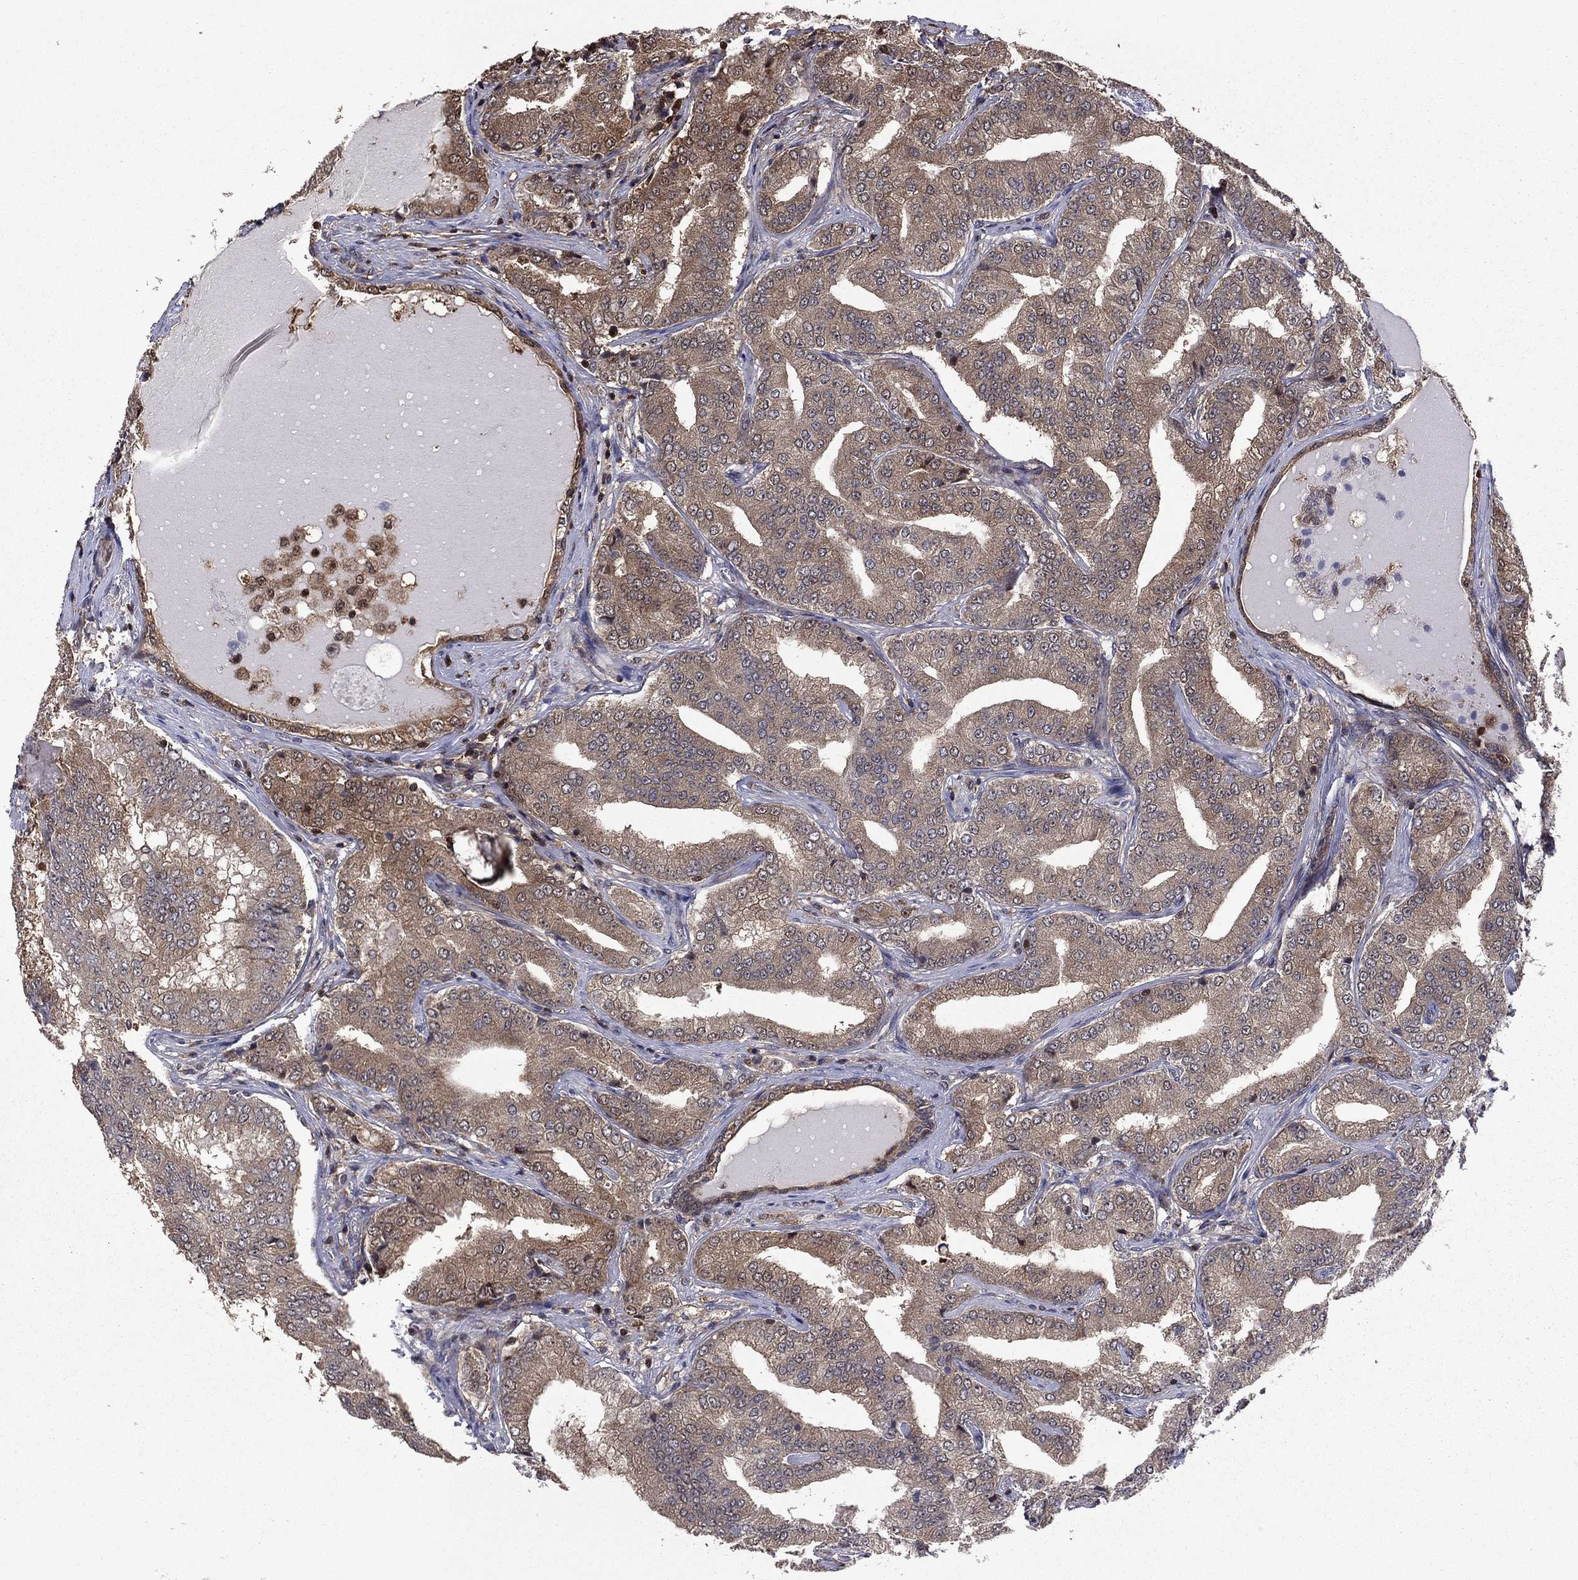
{"staining": {"intensity": "weak", "quantity": ">75%", "location": "cytoplasmic/membranous"}, "tissue": "prostate cancer", "cell_type": "Tumor cells", "image_type": "cancer", "snomed": [{"axis": "morphology", "description": "Adenocarcinoma, NOS"}, {"axis": "topography", "description": "Prostate"}], "caption": "An image of prostate adenocarcinoma stained for a protein exhibits weak cytoplasmic/membranous brown staining in tumor cells. Immunohistochemistry stains the protein of interest in brown and the nuclei are stained blue.", "gene": "APPBP2", "patient": {"sex": "male", "age": 65}}